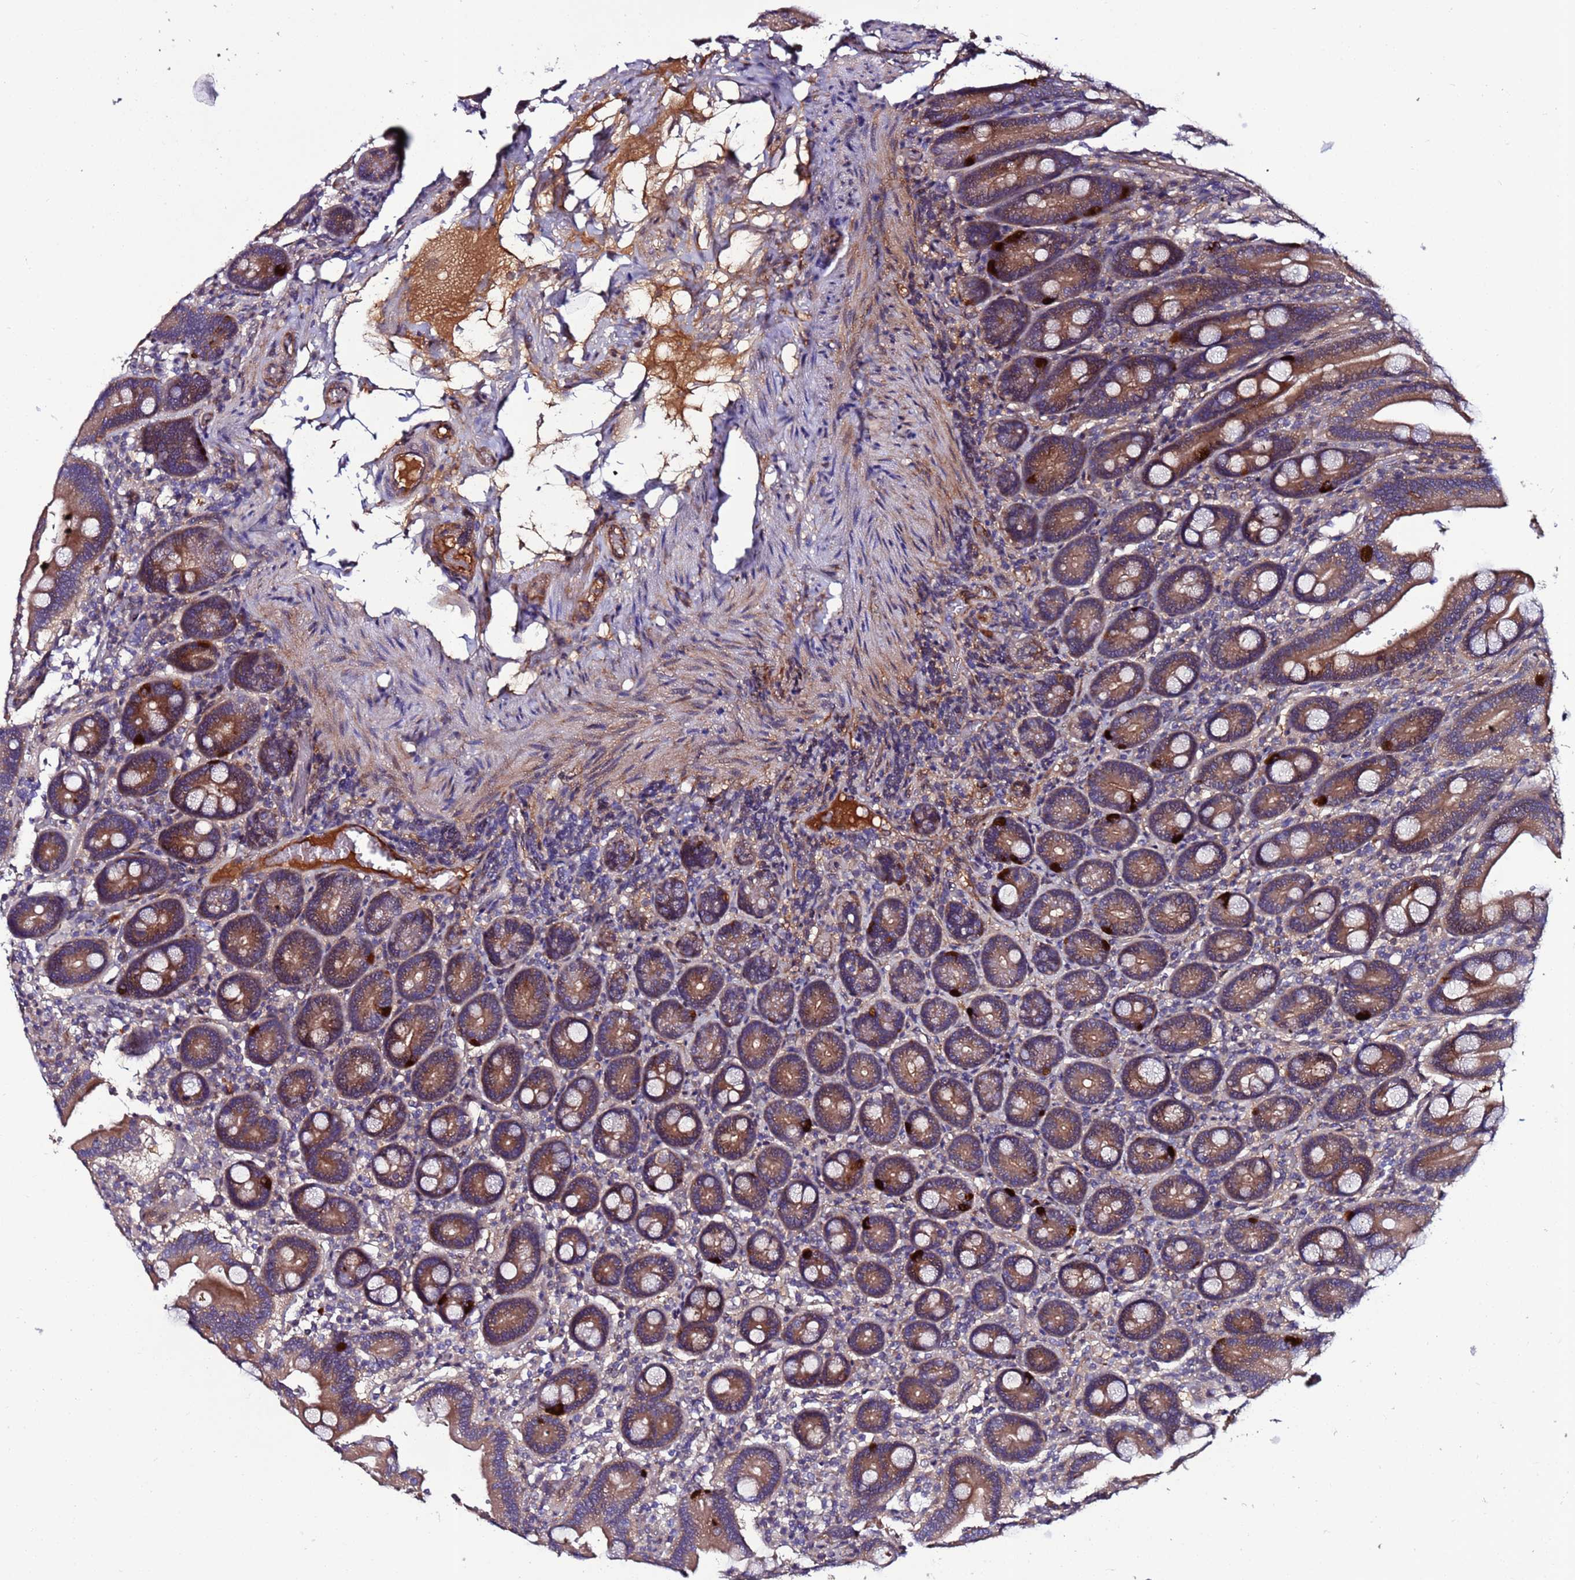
{"staining": {"intensity": "strong", "quantity": ">75%", "location": "cytoplasmic/membranous"}, "tissue": "duodenum", "cell_type": "Glandular cells", "image_type": "normal", "snomed": [{"axis": "morphology", "description": "Normal tissue, NOS"}, {"axis": "topography", "description": "Duodenum"}], "caption": "High-magnification brightfield microscopy of unremarkable duodenum stained with DAB (3,3'-diaminobenzidine) (brown) and counterstained with hematoxylin (blue). glandular cells exhibit strong cytoplasmic/membranous expression is present in about>75% of cells.", "gene": "C8G", "patient": {"sex": "female", "age": 62}}